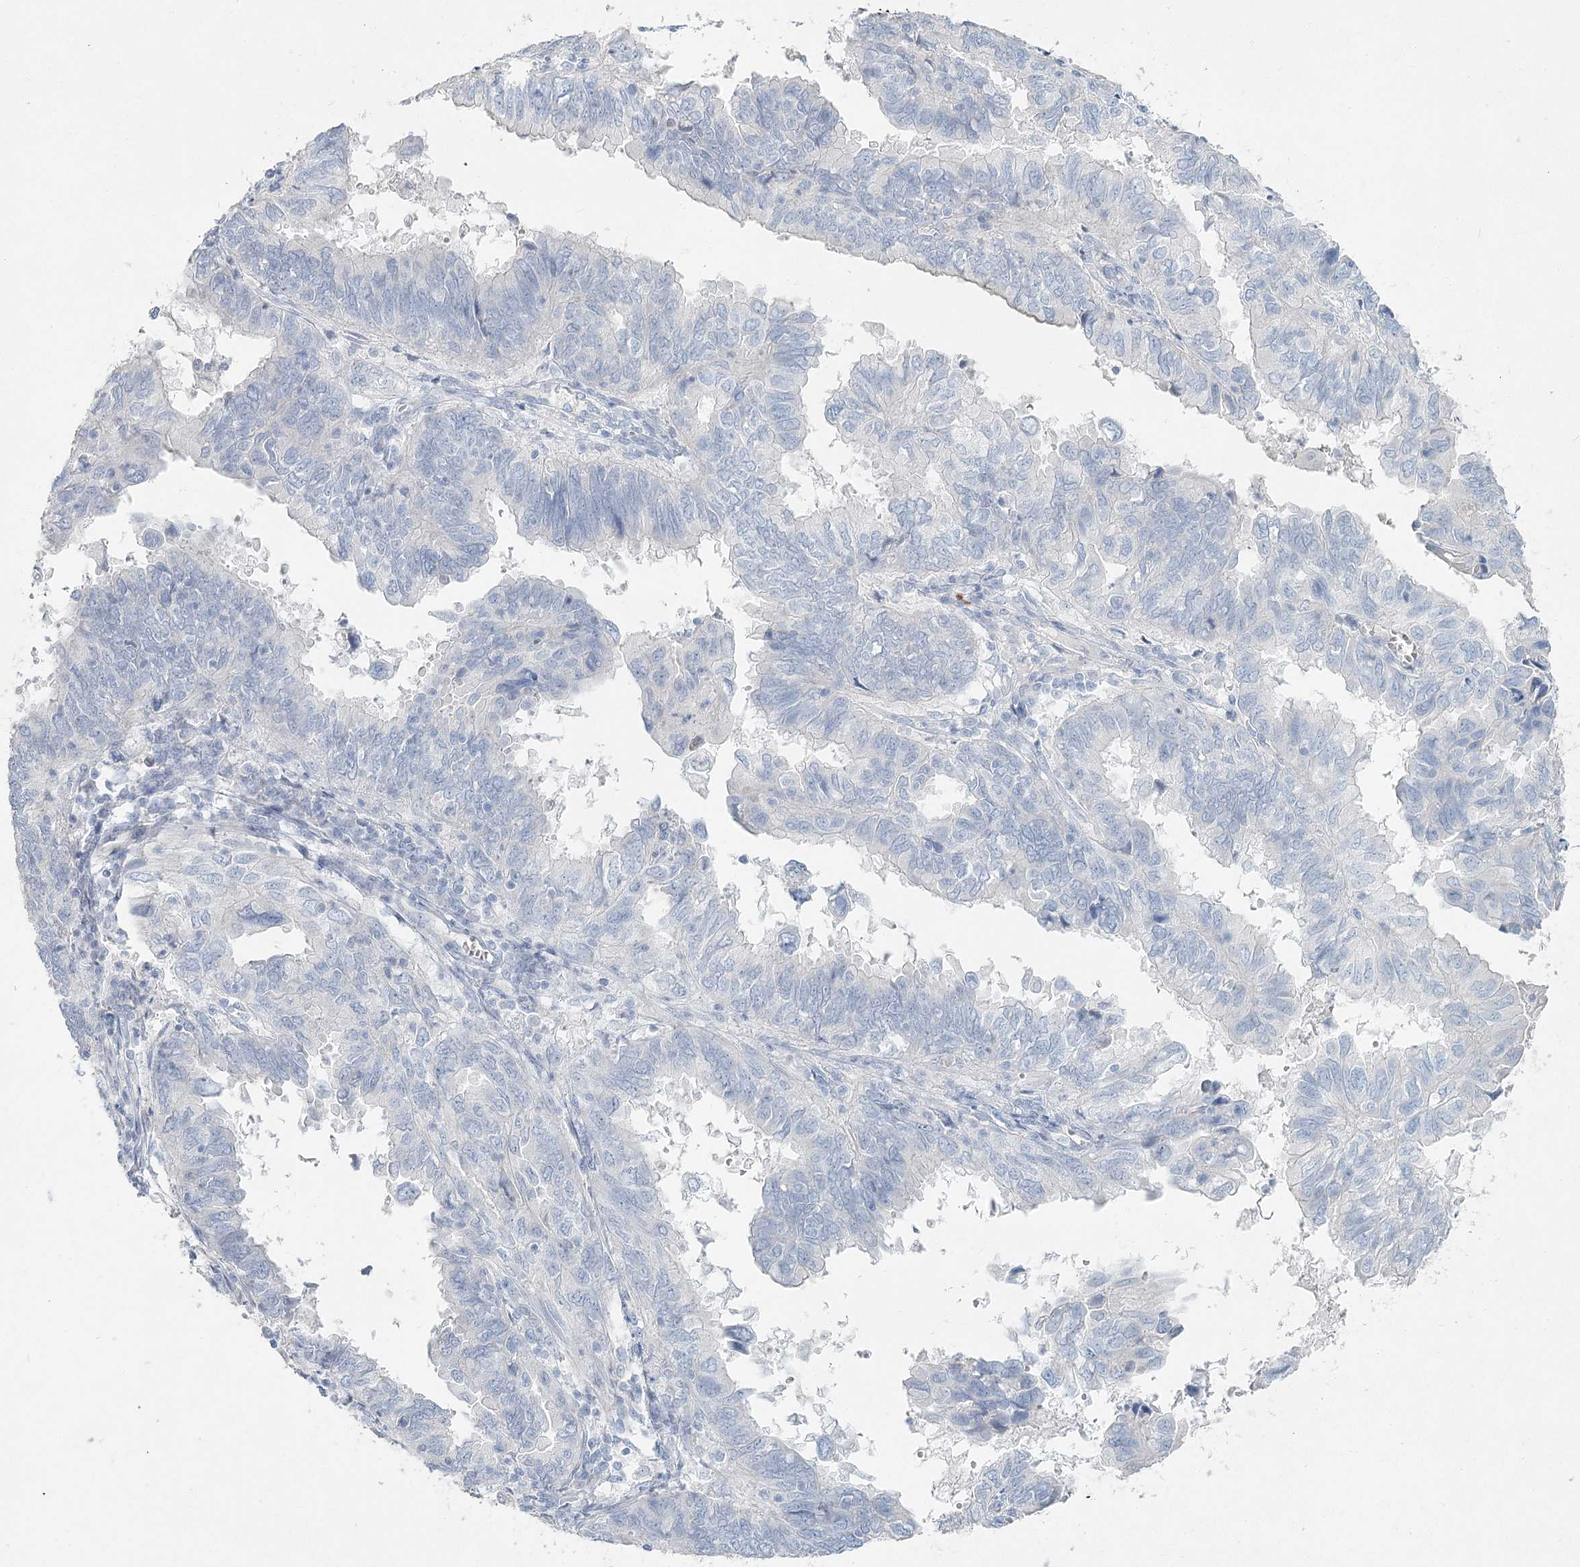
{"staining": {"intensity": "negative", "quantity": "none", "location": "none"}, "tissue": "endometrial cancer", "cell_type": "Tumor cells", "image_type": "cancer", "snomed": [{"axis": "morphology", "description": "Adenocarcinoma, NOS"}, {"axis": "topography", "description": "Uterus"}], "caption": "Adenocarcinoma (endometrial) was stained to show a protein in brown. There is no significant expression in tumor cells. Nuclei are stained in blue.", "gene": "LRP2BP", "patient": {"sex": "female", "age": 77}}